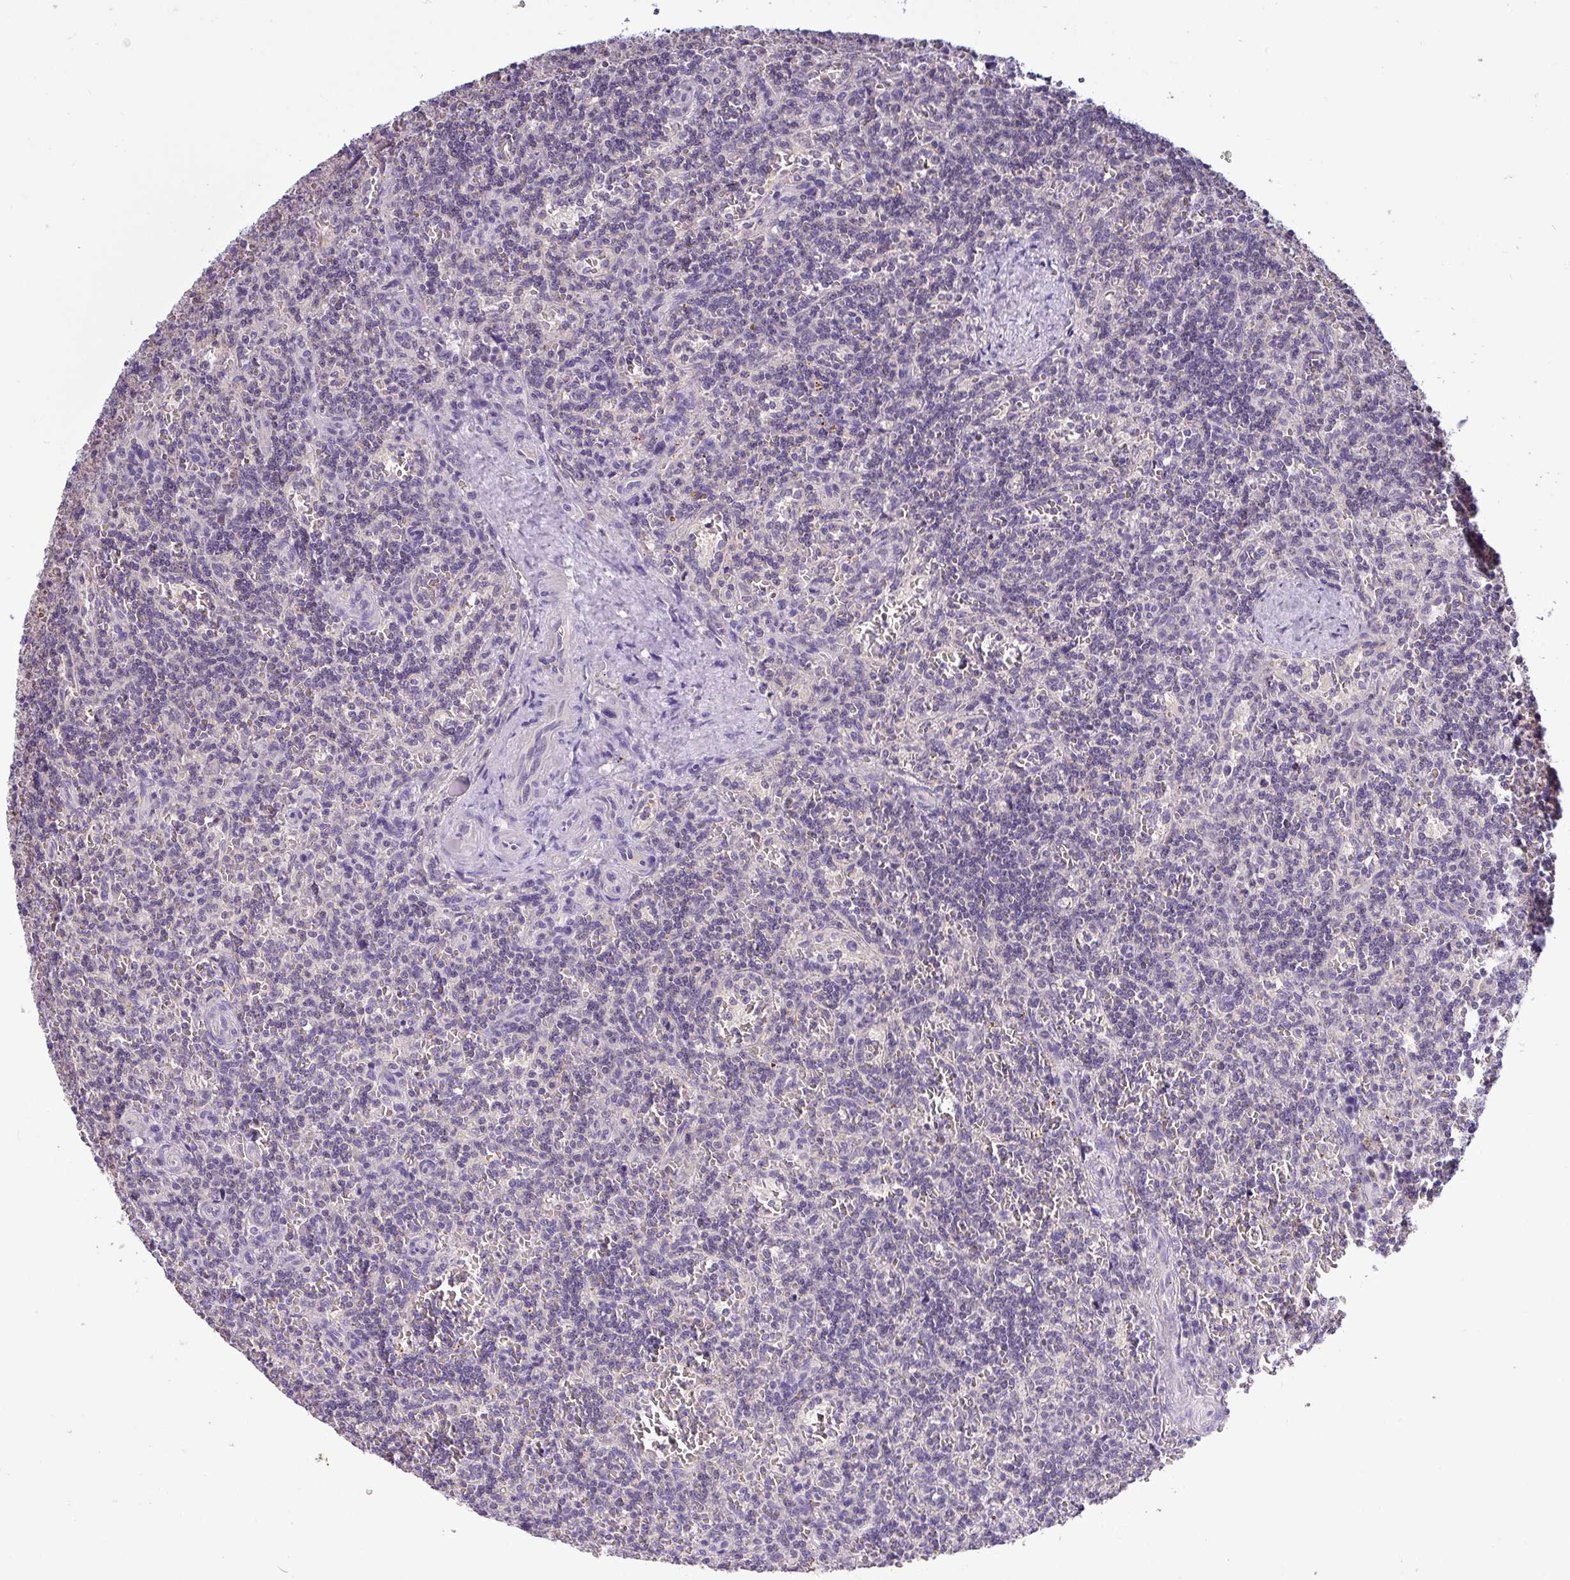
{"staining": {"intensity": "negative", "quantity": "none", "location": "none"}, "tissue": "lymphoma", "cell_type": "Tumor cells", "image_type": "cancer", "snomed": [{"axis": "morphology", "description": "Malignant lymphoma, non-Hodgkin's type, Low grade"}, {"axis": "topography", "description": "Spleen"}], "caption": "Immunohistochemistry image of neoplastic tissue: low-grade malignant lymphoma, non-Hodgkin's type stained with DAB (3,3'-diaminobenzidine) exhibits no significant protein staining in tumor cells.", "gene": "TMEM62", "patient": {"sex": "male", "age": 73}}